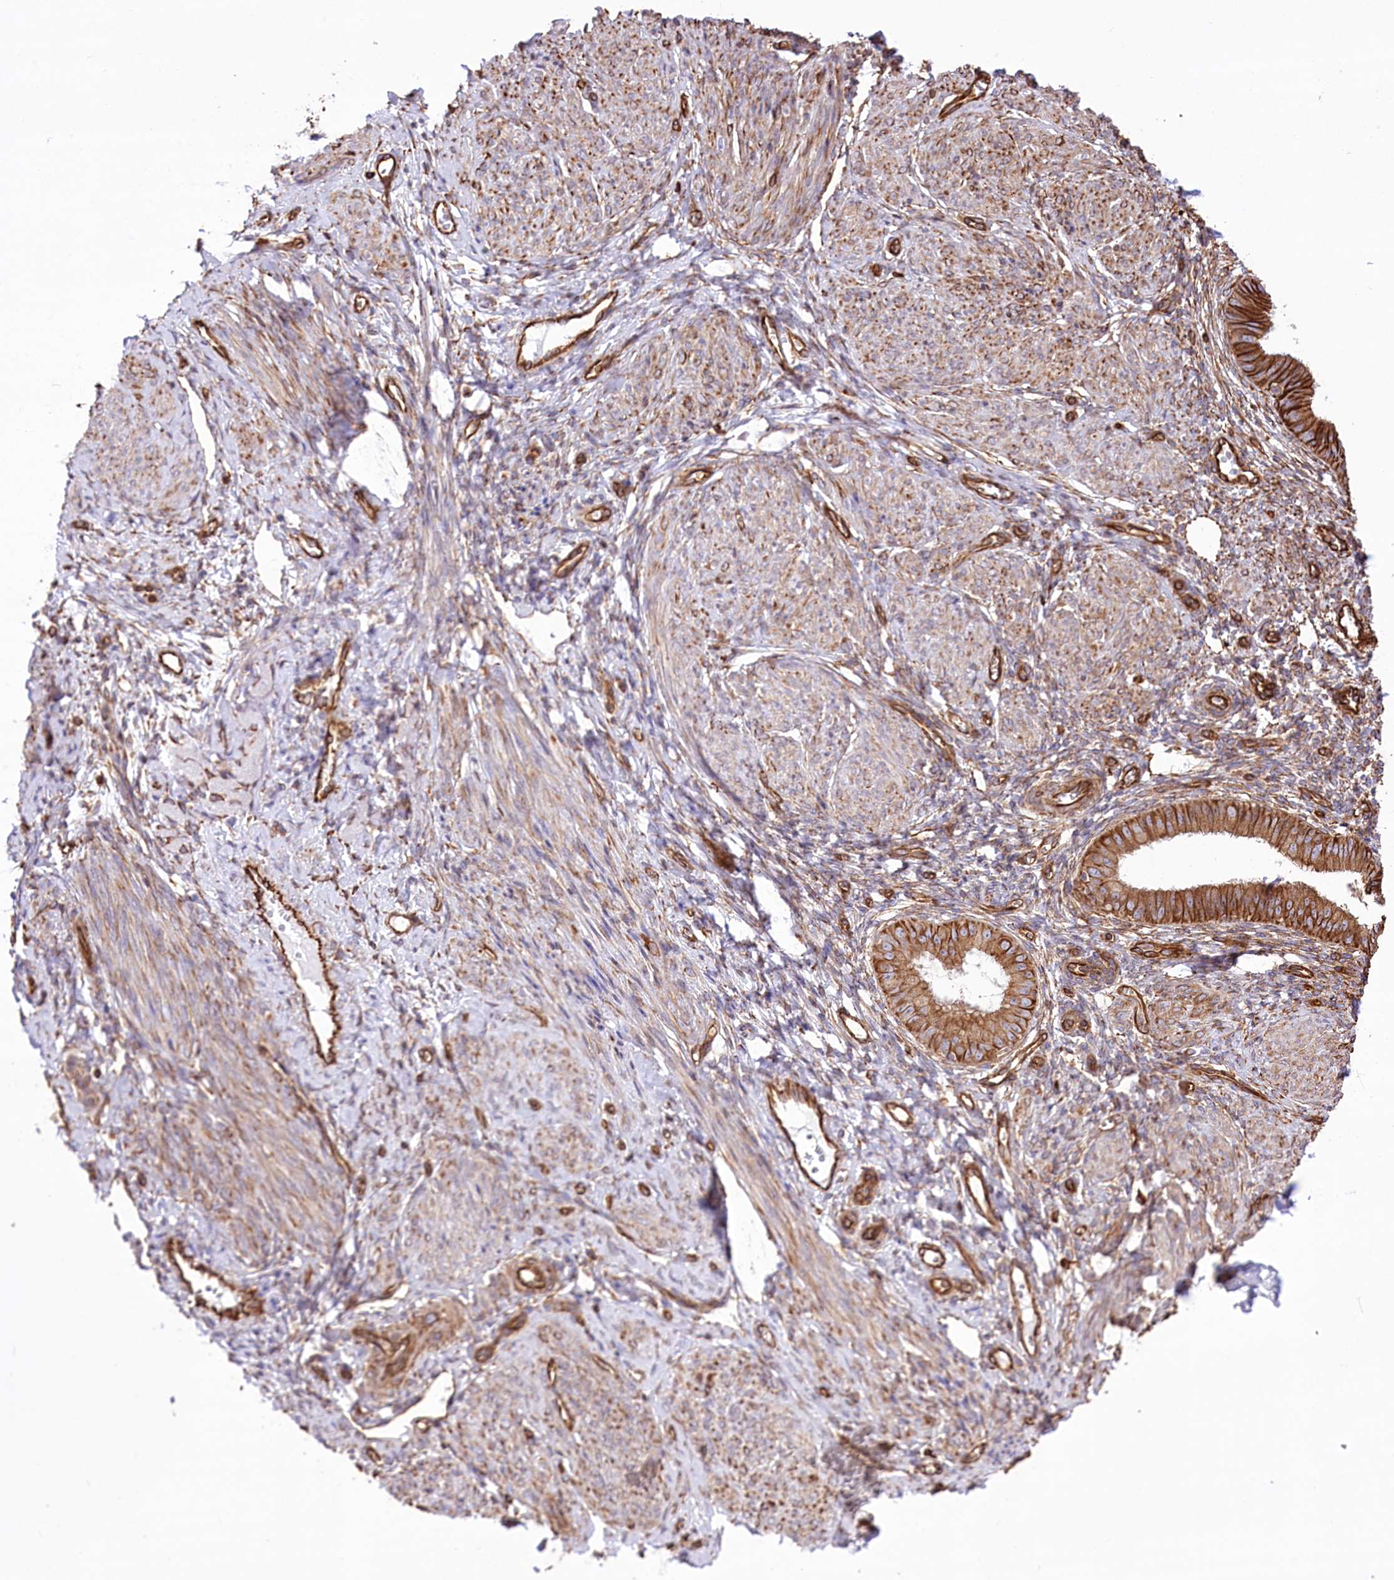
{"staining": {"intensity": "negative", "quantity": "none", "location": "none"}, "tissue": "endometrium", "cell_type": "Cells in endometrial stroma", "image_type": "normal", "snomed": [{"axis": "morphology", "description": "Normal tissue, NOS"}, {"axis": "topography", "description": "Uterus"}, {"axis": "topography", "description": "Endometrium"}], "caption": "Immunohistochemistry of benign human endometrium displays no expression in cells in endometrial stroma.", "gene": "TTC1", "patient": {"sex": "female", "age": 48}}